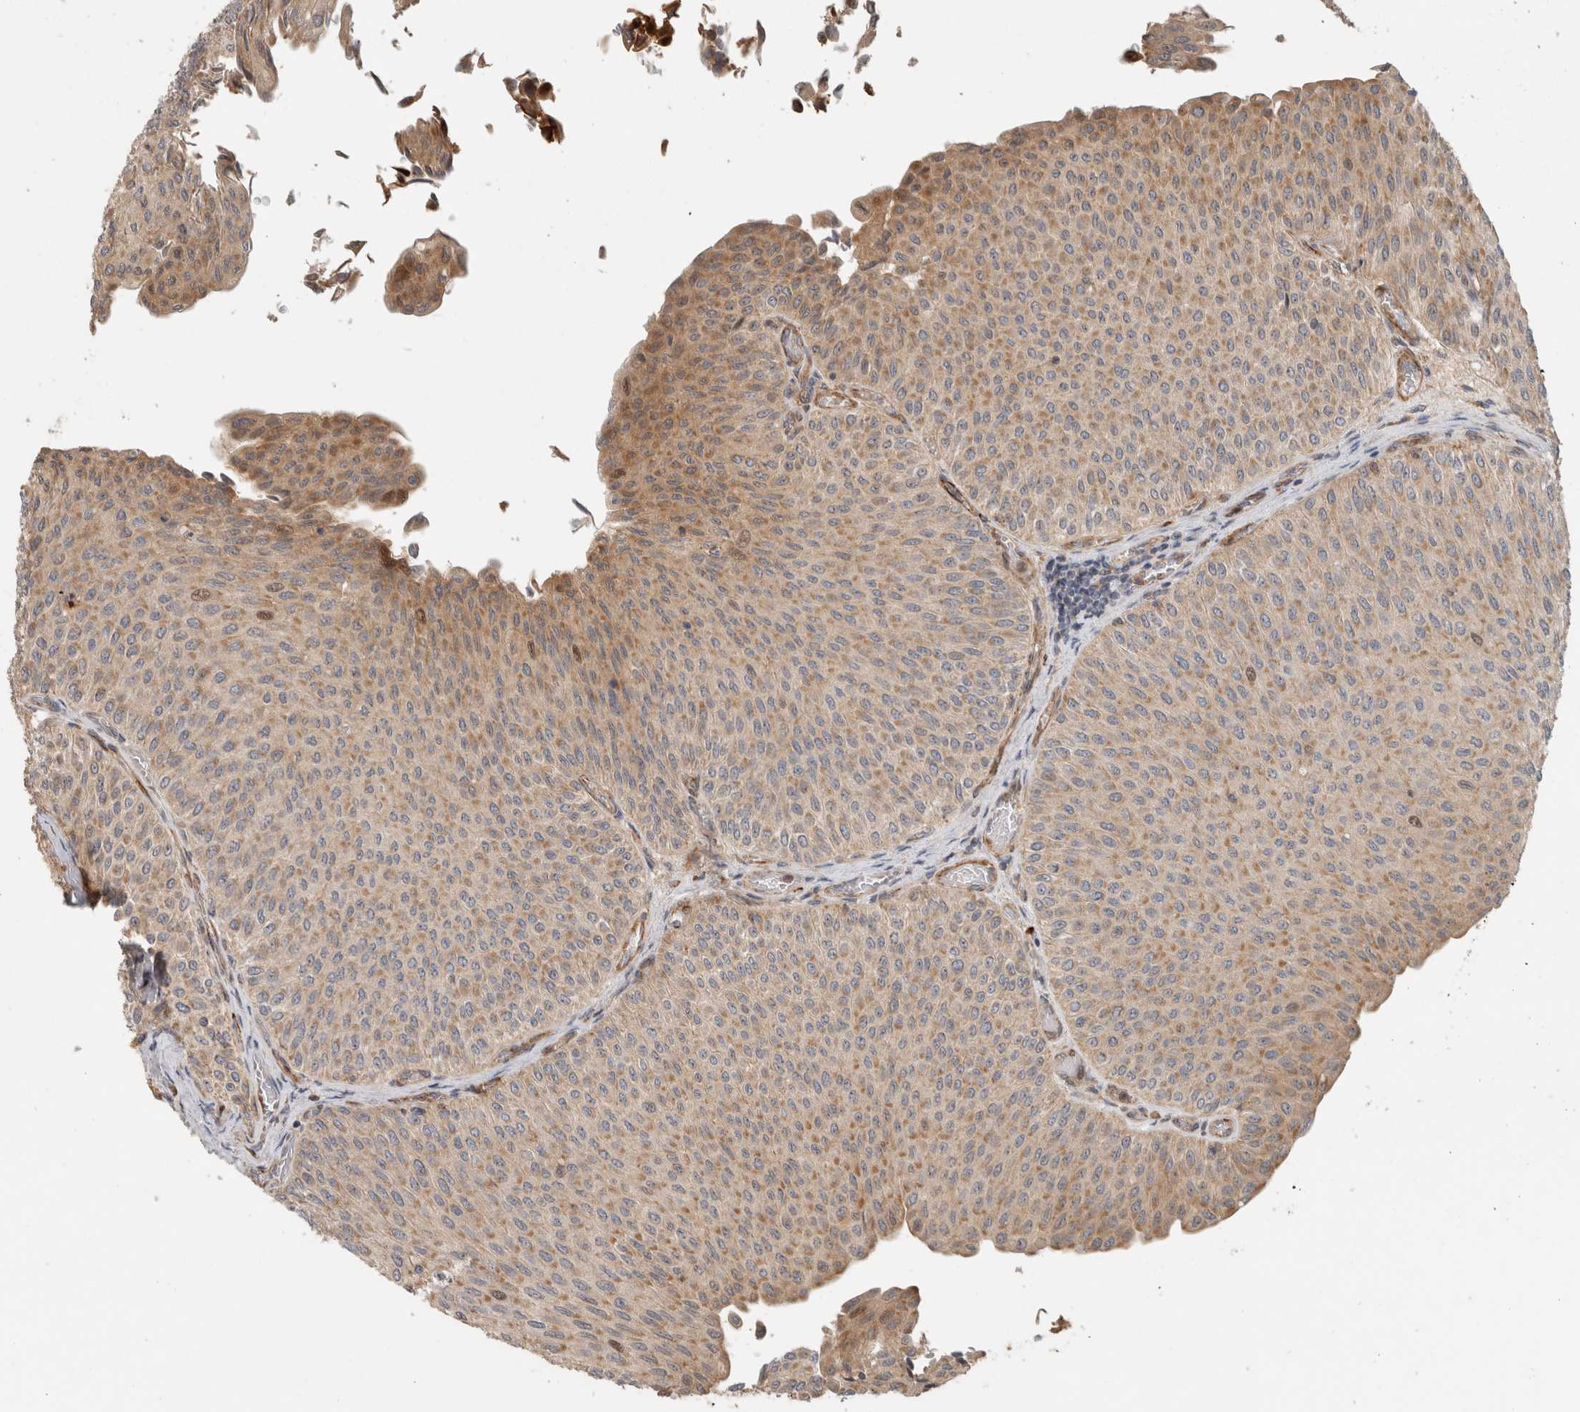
{"staining": {"intensity": "weak", "quantity": ">75%", "location": "cytoplasmic/membranous"}, "tissue": "urothelial cancer", "cell_type": "Tumor cells", "image_type": "cancer", "snomed": [{"axis": "morphology", "description": "Urothelial carcinoma, Low grade"}, {"axis": "topography", "description": "Urinary bladder"}], "caption": "Tumor cells display low levels of weak cytoplasmic/membranous positivity in approximately >75% of cells in urothelial cancer.", "gene": "SIPA1L2", "patient": {"sex": "male", "age": 78}}